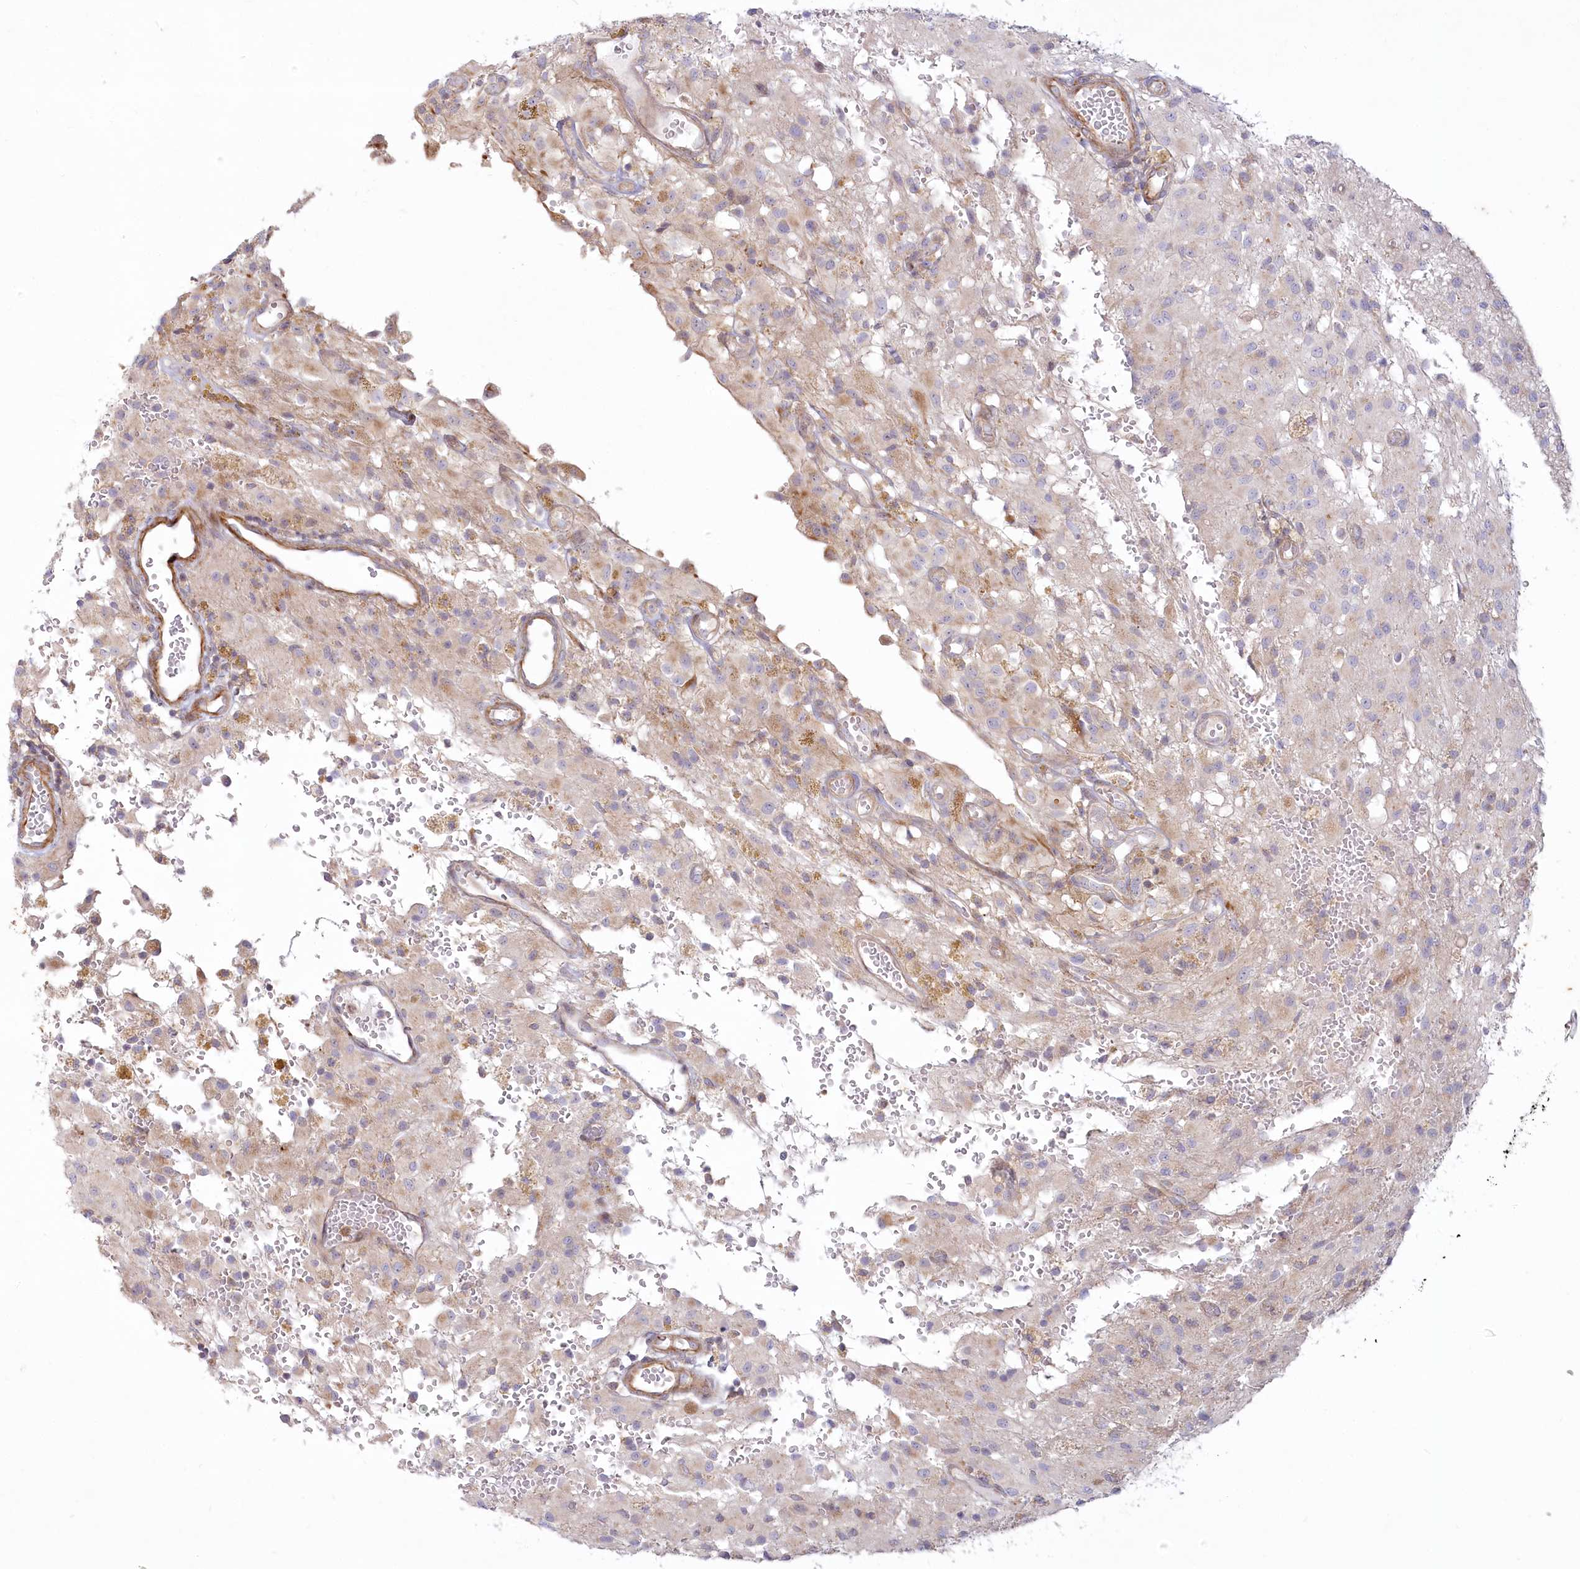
{"staining": {"intensity": "weak", "quantity": "<25%", "location": "cytoplasmic/membranous"}, "tissue": "glioma", "cell_type": "Tumor cells", "image_type": "cancer", "snomed": [{"axis": "morphology", "description": "Glioma, malignant, High grade"}, {"axis": "topography", "description": "Brain"}], "caption": "DAB immunohistochemical staining of human glioma demonstrates no significant positivity in tumor cells. The staining was performed using DAB to visualize the protein expression in brown, while the nuclei were stained in blue with hematoxylin (Magnification: 20x).", "gene": "MTG1", "patient": {"sex": "female", "age": 59}}